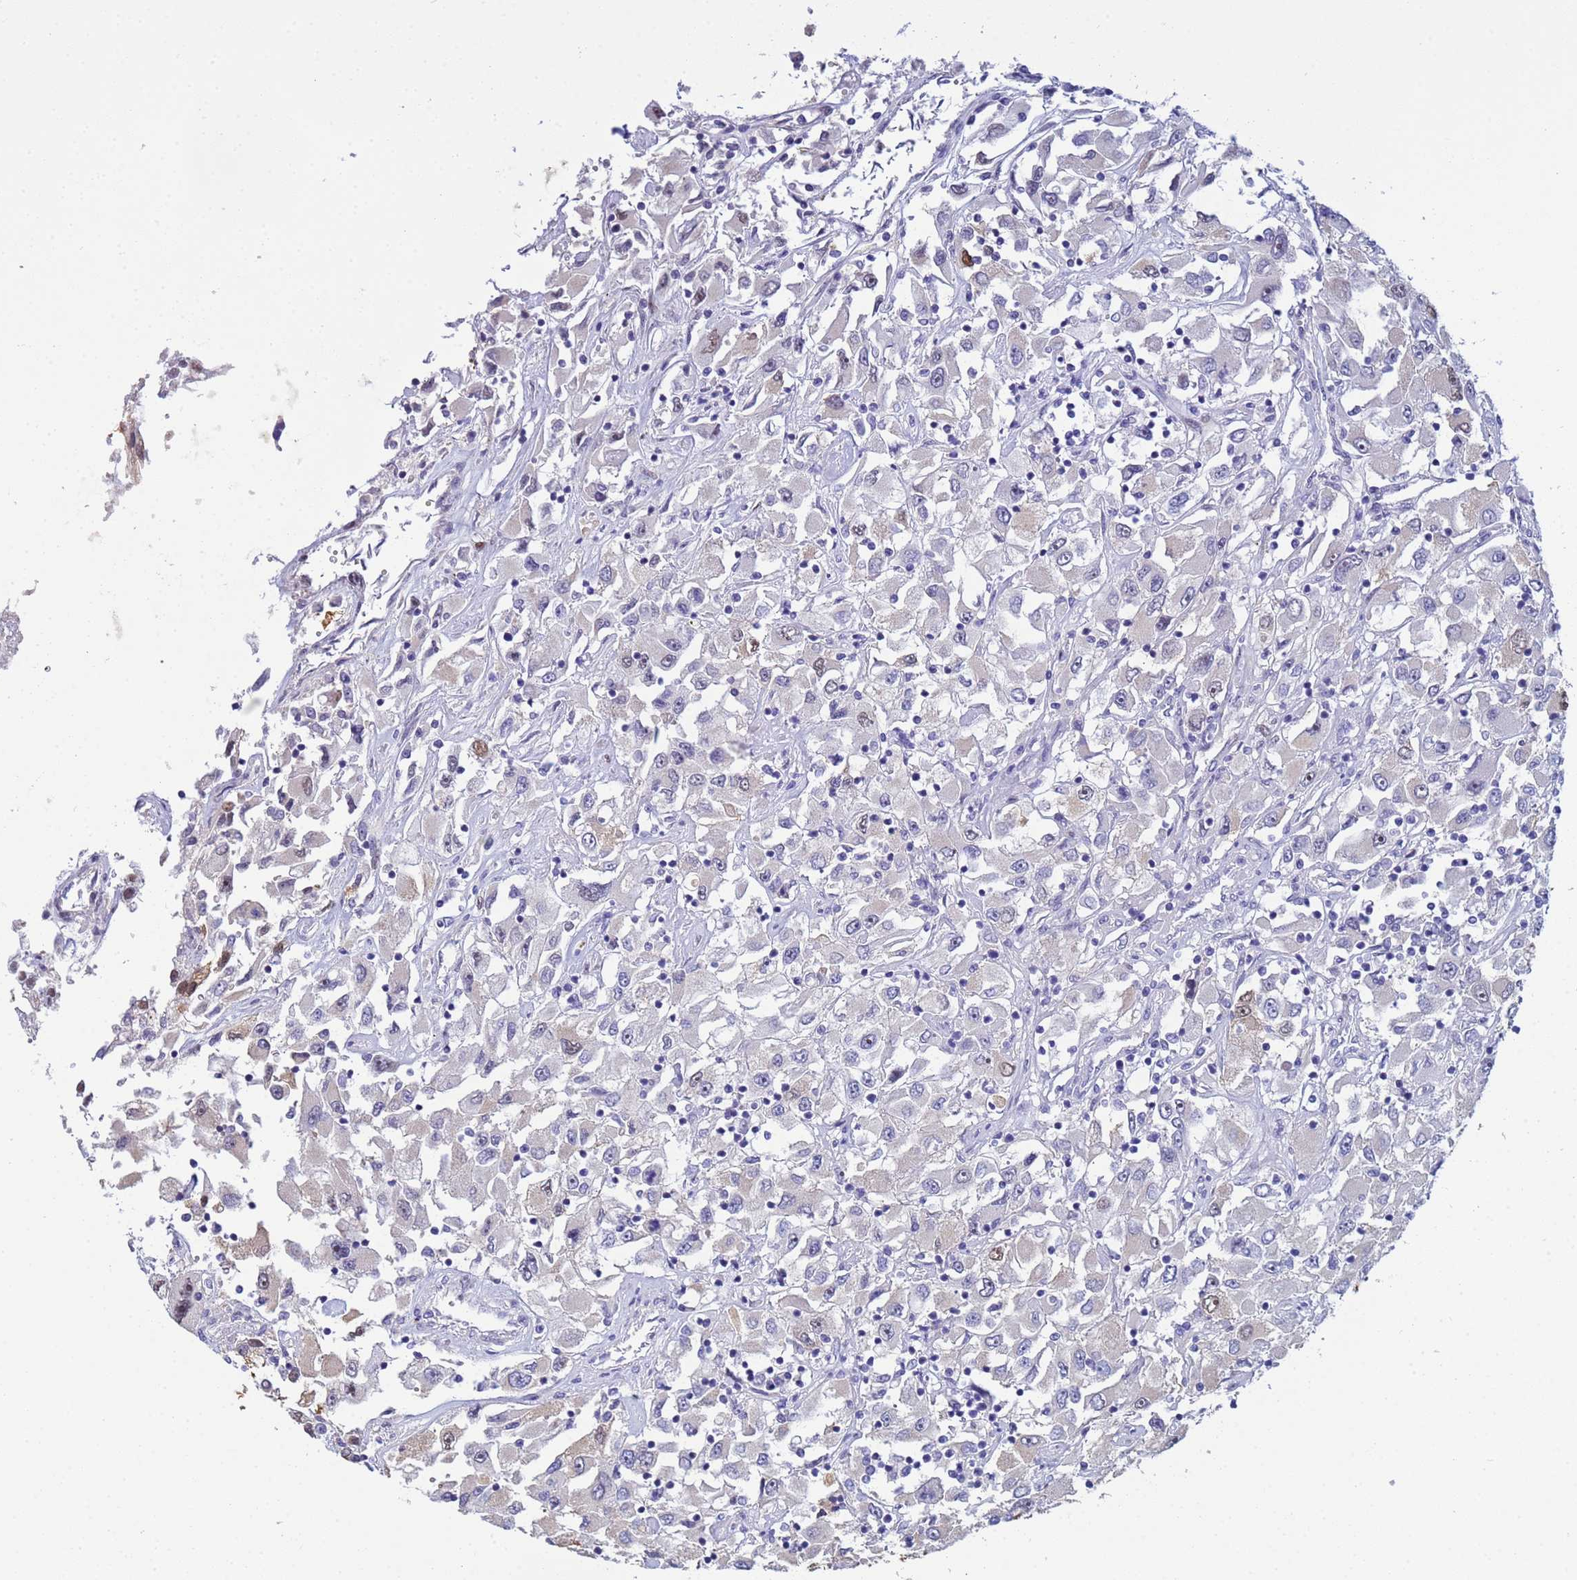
{"staining": {"intensity": "negative", "quantity": "none", "location": "none"}, "tissue": "renal cancer", "cell_type": "Tumor cells", "image_type": "cancer", "snomed": [{"axis": "morphology", "description": "Adenocarcinoma, NOS"}, {"axis": "topography", "description": "Kidney"}], "caption": "Micrograph shows no protein positivity in tumor cells of renal adenocarcinoma tissue.", "gene": "PPP6R1", "patient": {"sex": "female", "age": 52}}